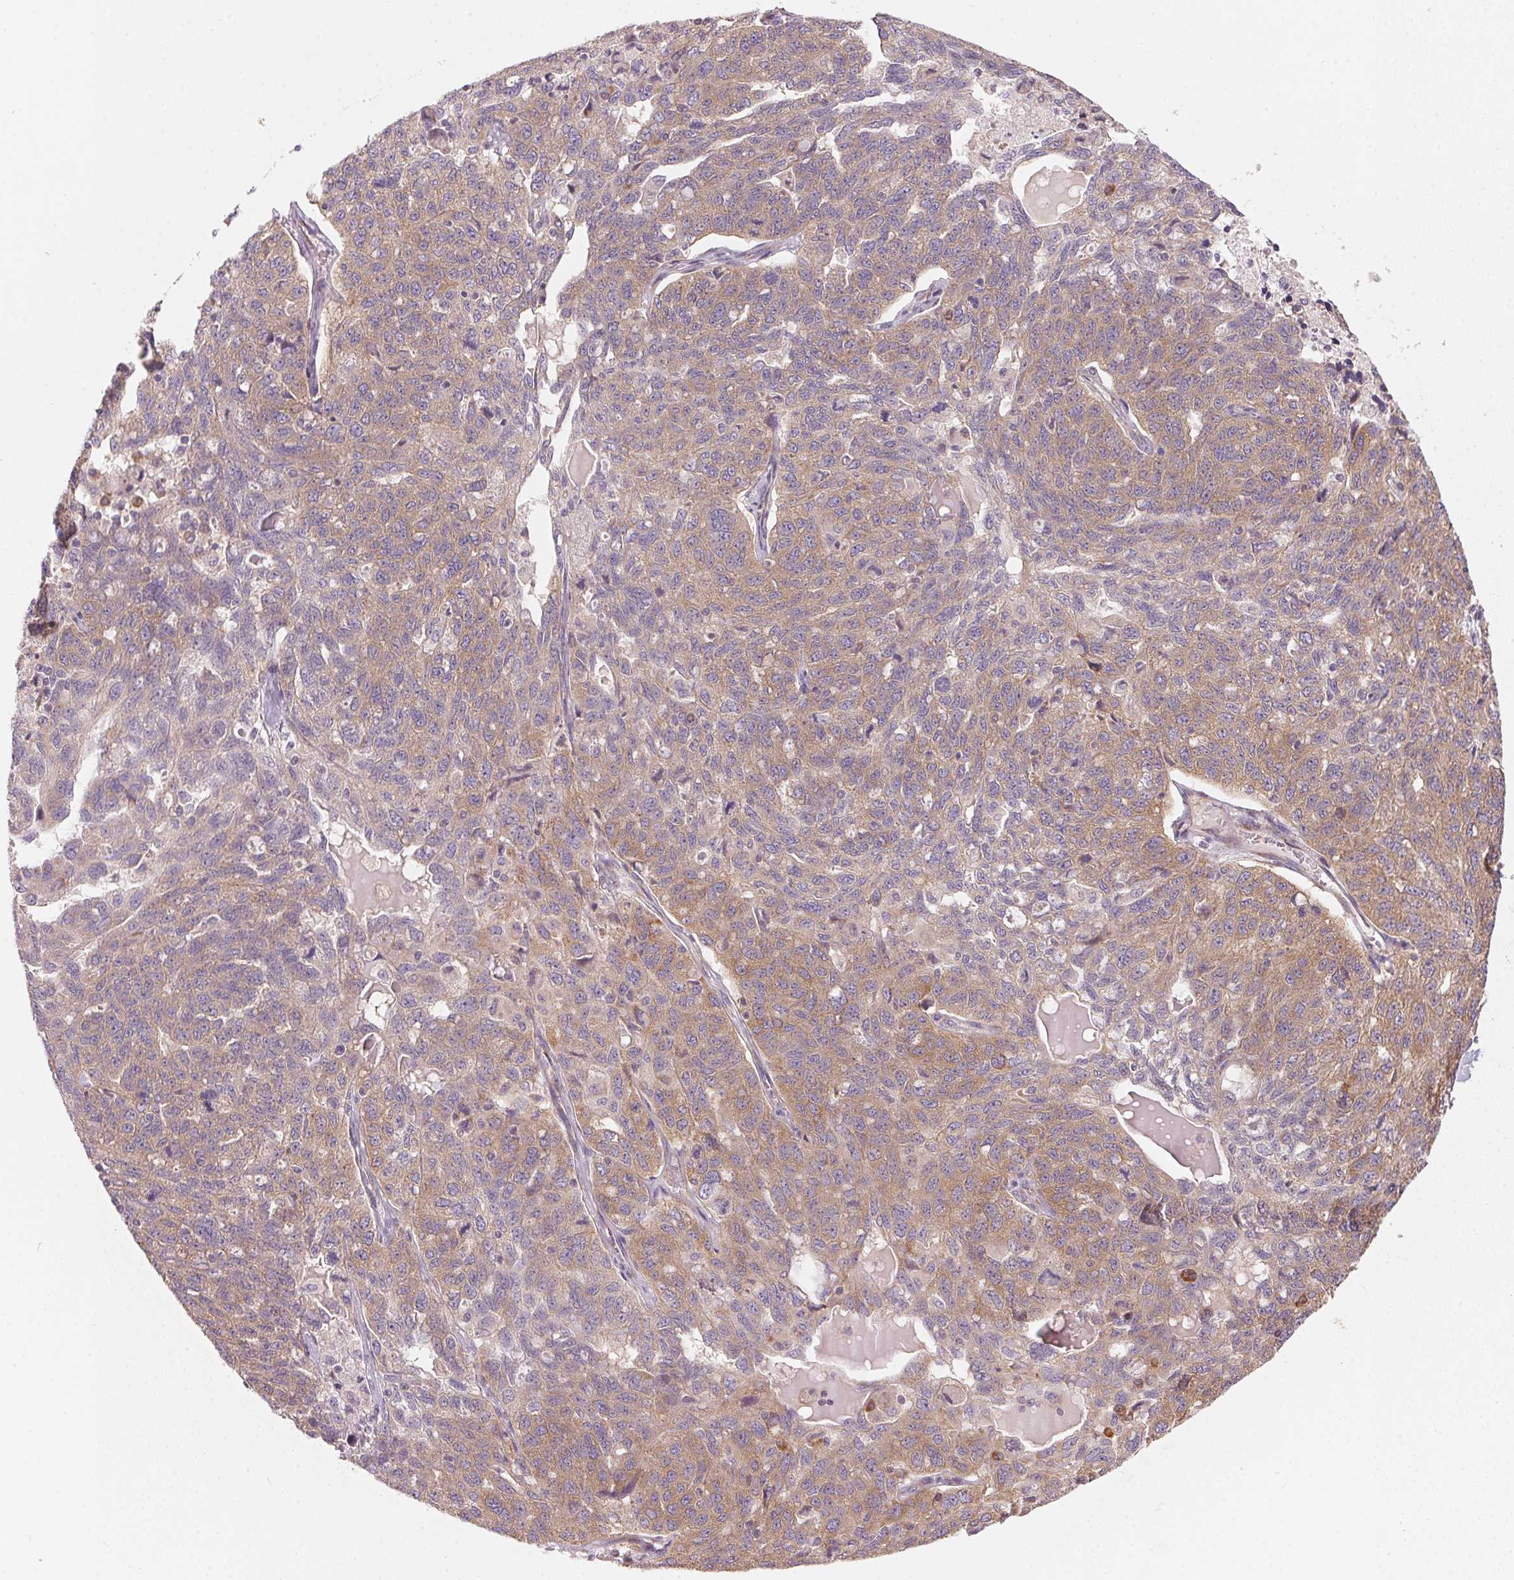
{"staining": {"intensity": "moderate", "quantity": "25%-75%", "location": "cytoplasmic/membranous"}, "tissue": "ovarian cancer", "cell_type": "Tumor cells", "image_type": "cancer", "snomed": [{"axis": "morphology", "description": "Cystadenocarcinoma, serous, NOS"}, {"axis": "topography", "description": "Ovary"}], "caption": "Immunohistochemical staining of human ovarian cancer (serous cystadenocarcinoma) exhibits moderate cytoplasmic/membranous protein expression in about 25%-75% of tumor cells.", "gene": "BLOC1S2", "patient": {"sex": "female", "age": 71}}